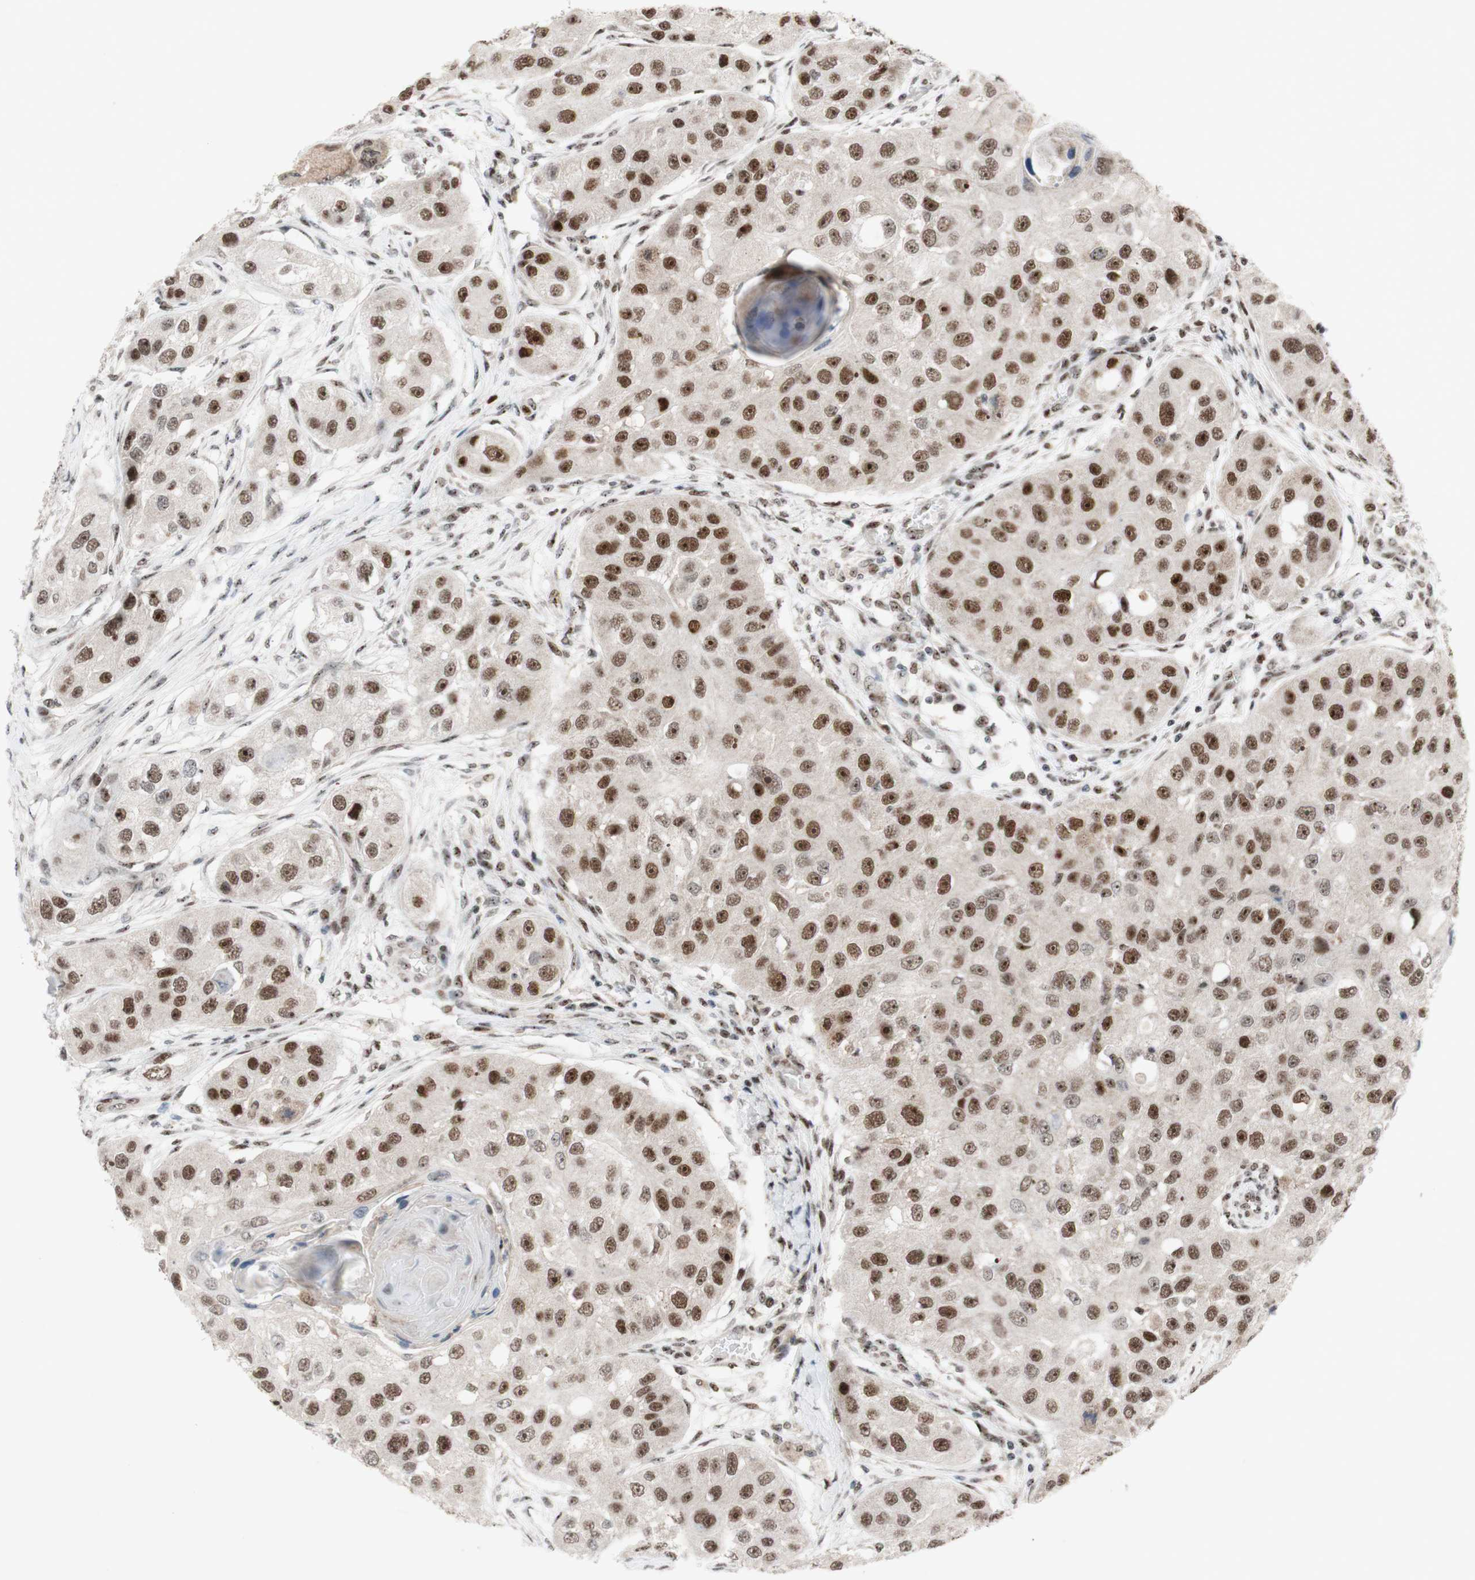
{"staining": {"intensity": "moderate", "quantity": ">75%", "location": "nuclear"}, "tissue": "head and neck cancer", "cell_type": "Tumor cells", "image_type": "cancer", "snomed": [{"axis": "morphology", "description": "Normal tissue, NOS"}, {"axis": "morphology", "description": "Squamous cell carcinoma, NOS"}, {"axis": "topography", "description": "Skeletal muscle"}, {"axis": "topography", "description": "Head-Neck"}], "caption": "Tumor cells show moderate nuclear positivity in about >75% of cells in head and neck cancer. (DAB IHC, brown staining for protein, blue staining for nuclei).", "gene": "POLR1A", "patient": {"sex": "male", "age": 51}}